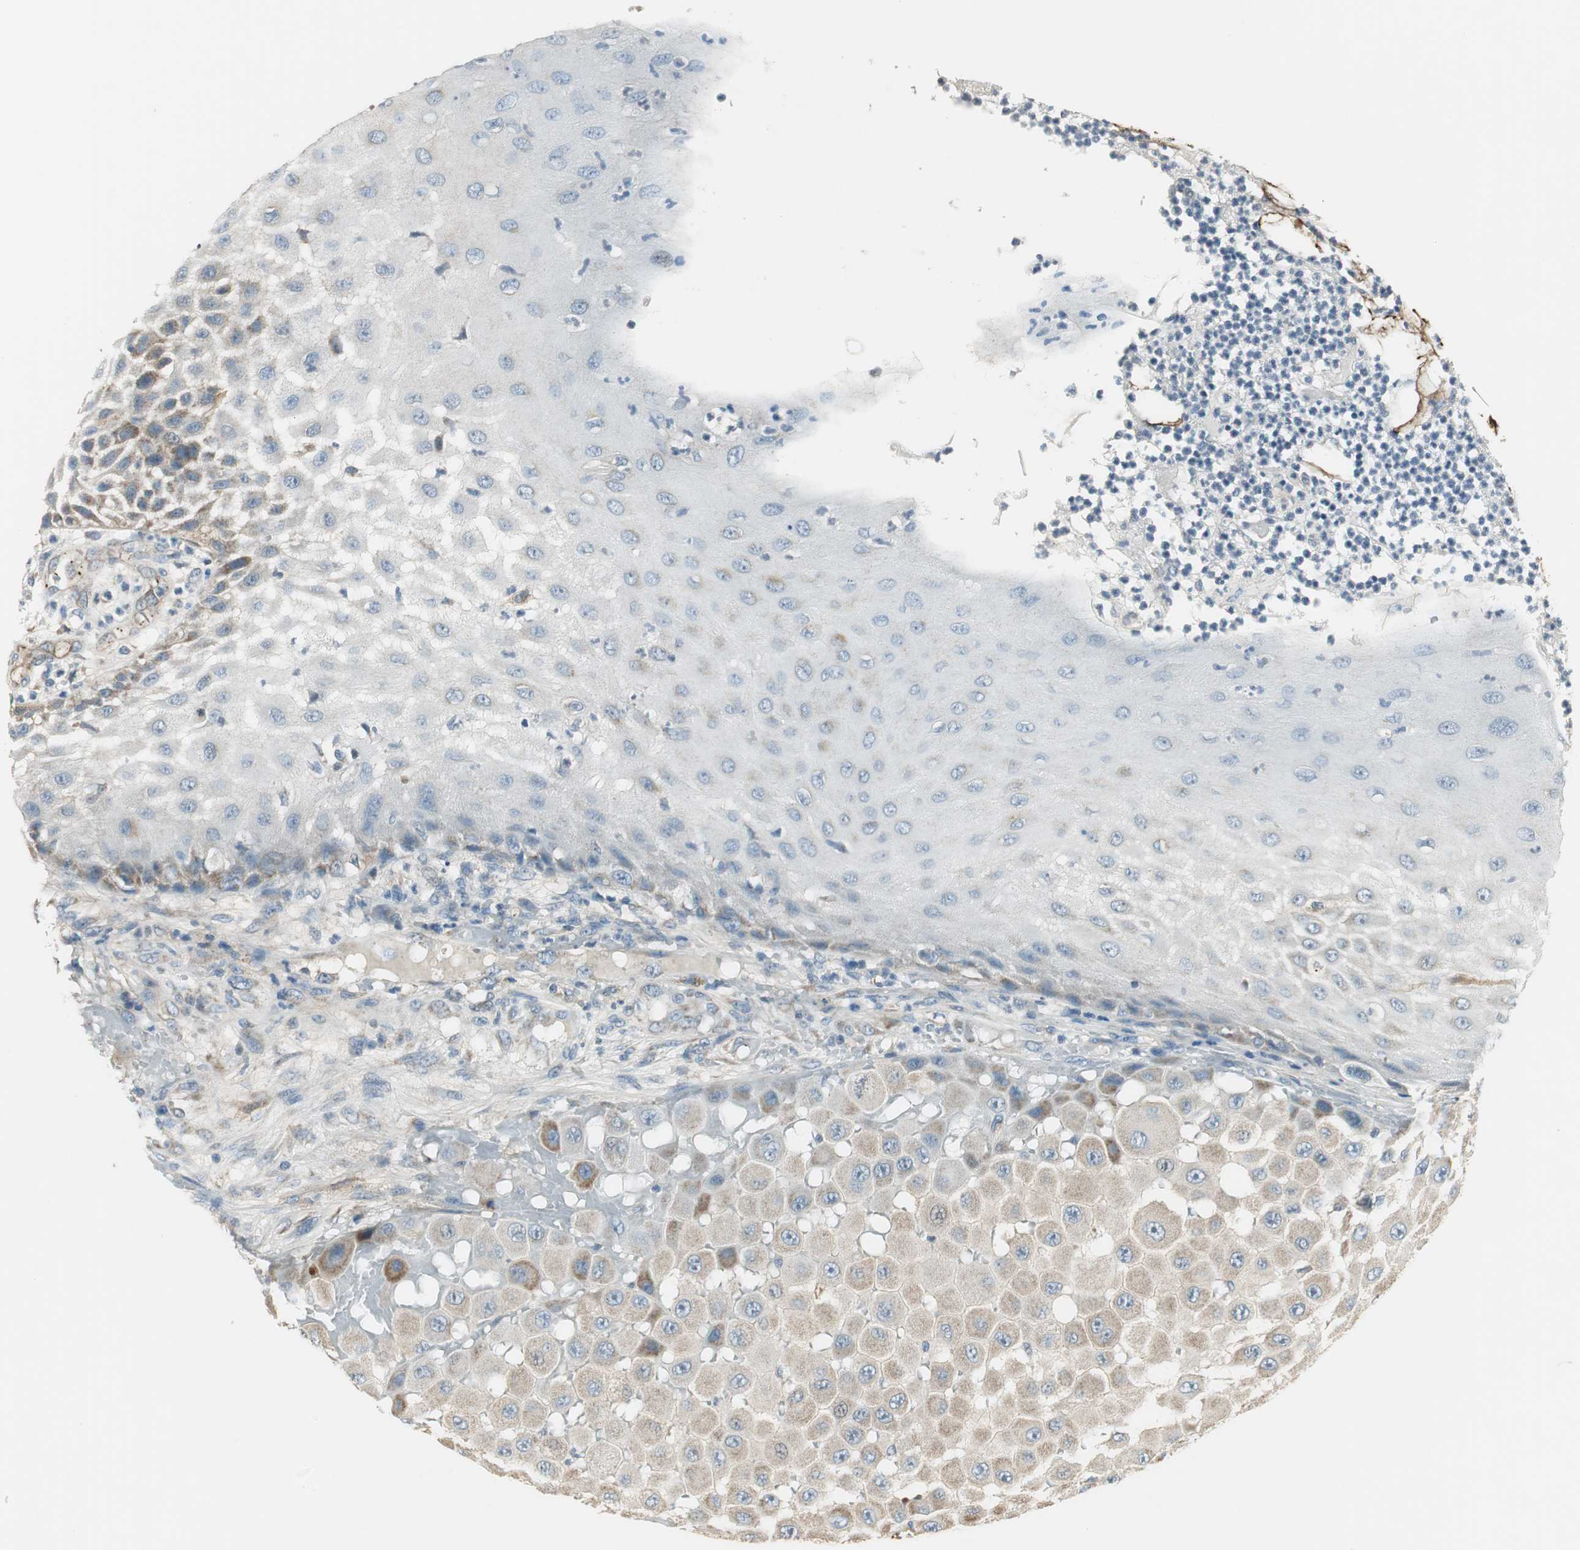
{"staining": {"intensity": "weak", "quantity": "<25%", "location": "cytoplasmic/membranous"}, "tissue": "melanoma", "cell_type": "Tumor cells", "image_type": "cancer", "snomed": [{"axis": "morphology", "description": "Malignant melanoma, NOS"}, {"axis": "topography", "description": "Skin"}], "caption": "Tumor cells show no significant protein expression in melanoma. (Stains: DAB (3,3'-diaminobenzidine) immunohistochemistry with hematoxylin counter stain, Microscopy: brightfield microscopy at high magnification).", "gene": "MSTO1", "patient": {"sex": "female", "age": 81}}